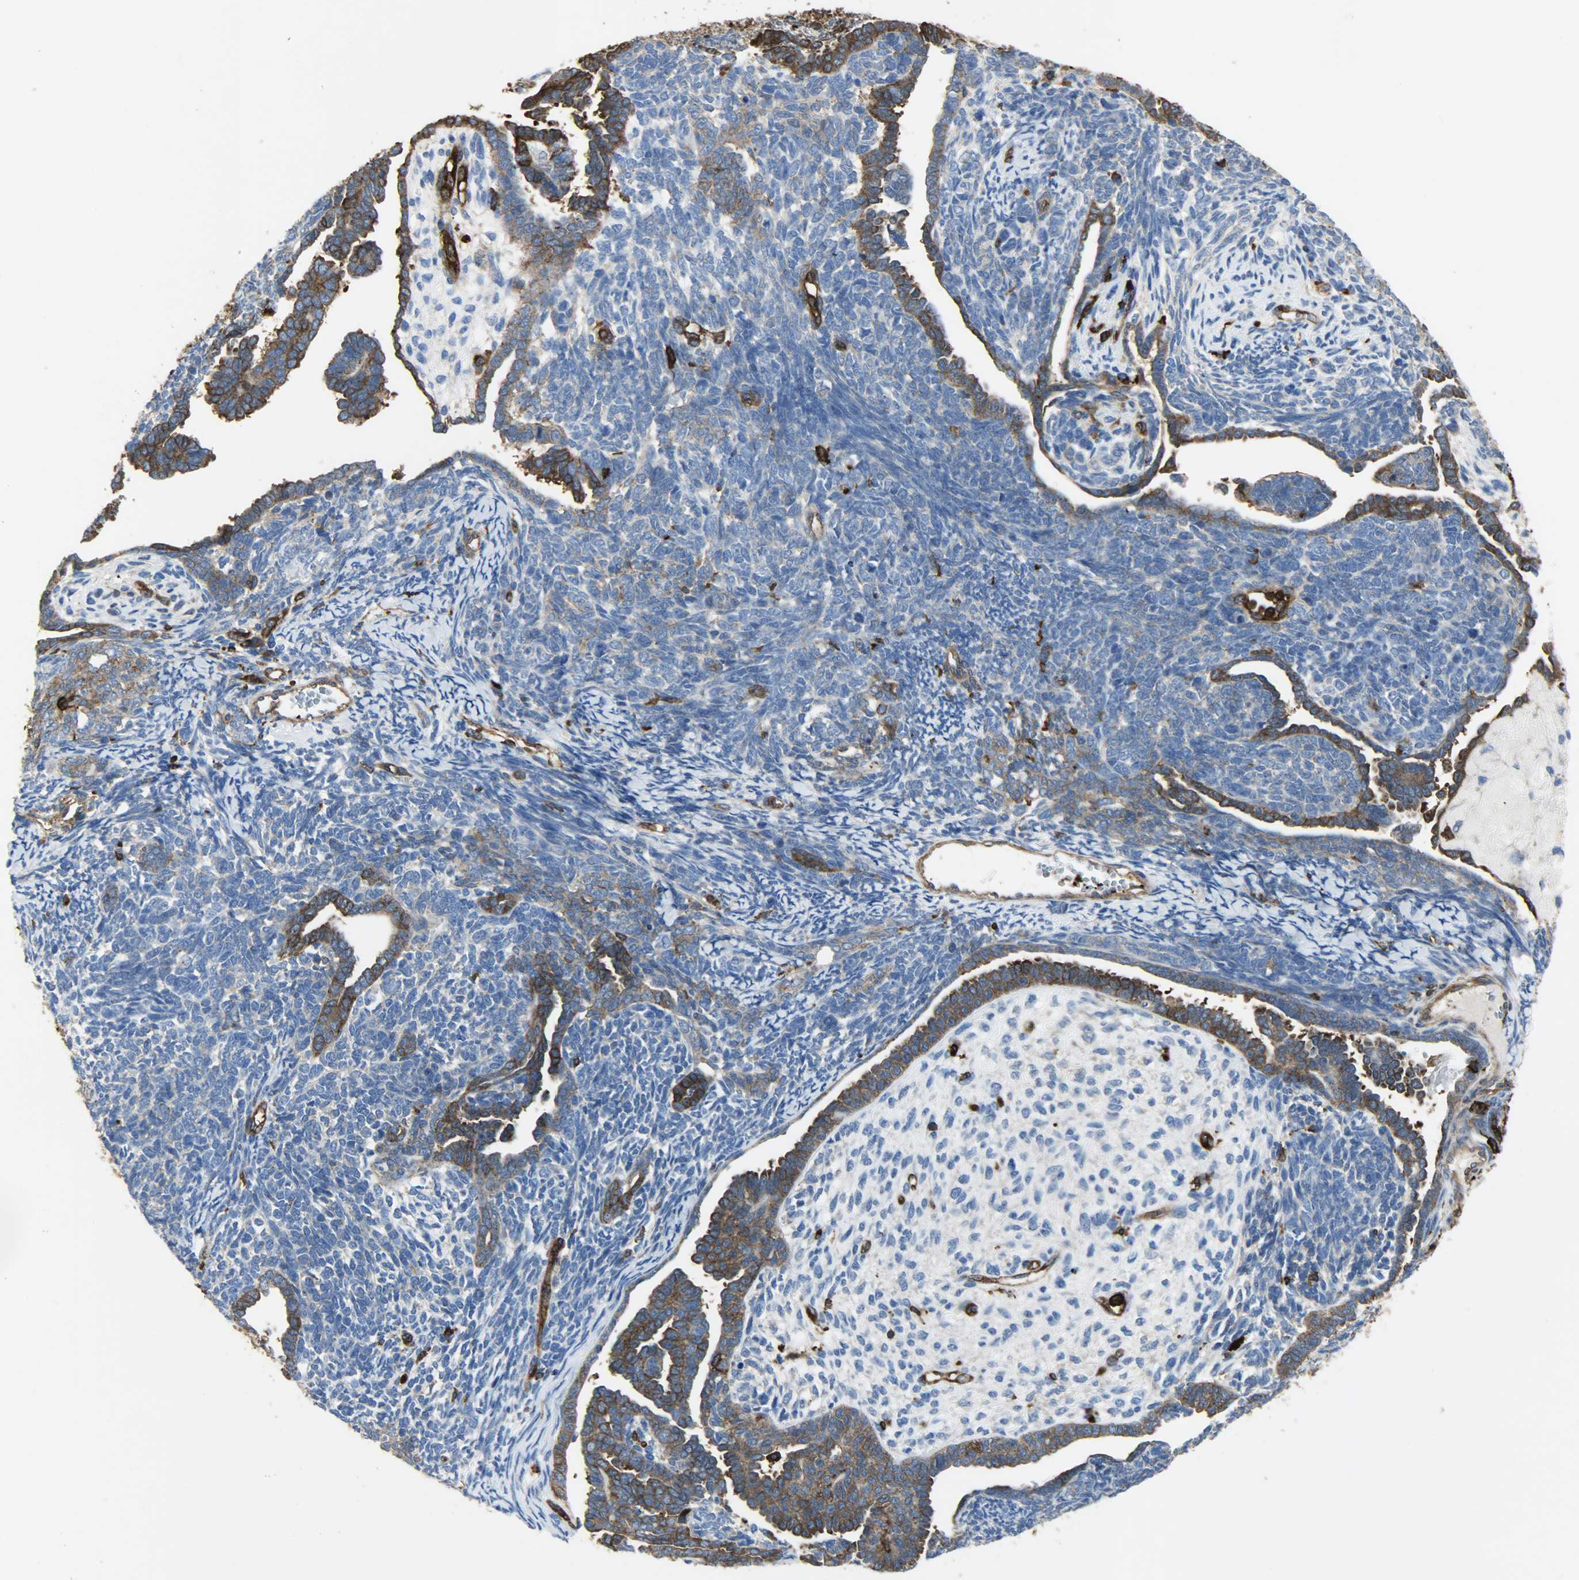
{"staining": {"intensity": "strong", "quantity": "<25%", "location": "cytoplasmic/membranous"}, "tissue": "endometrial cancer", "cell_type": "Tumor cells", "image_type": "cancer", "snomed": [{"axis": "morphology", "description": "Neoplasm, malignant, NOS"}, {"axis": "topography", "description": "Endometrium"}], "caption": "Approximately <25% of tumor cells in endometrial neoplasm (malignant) exhibit strong cytoplasmic/membranous protein expression as visualized by brown immunohistochemical staining.", "gene": "VASP", "patient": {"sex": "female", "age": 74}}